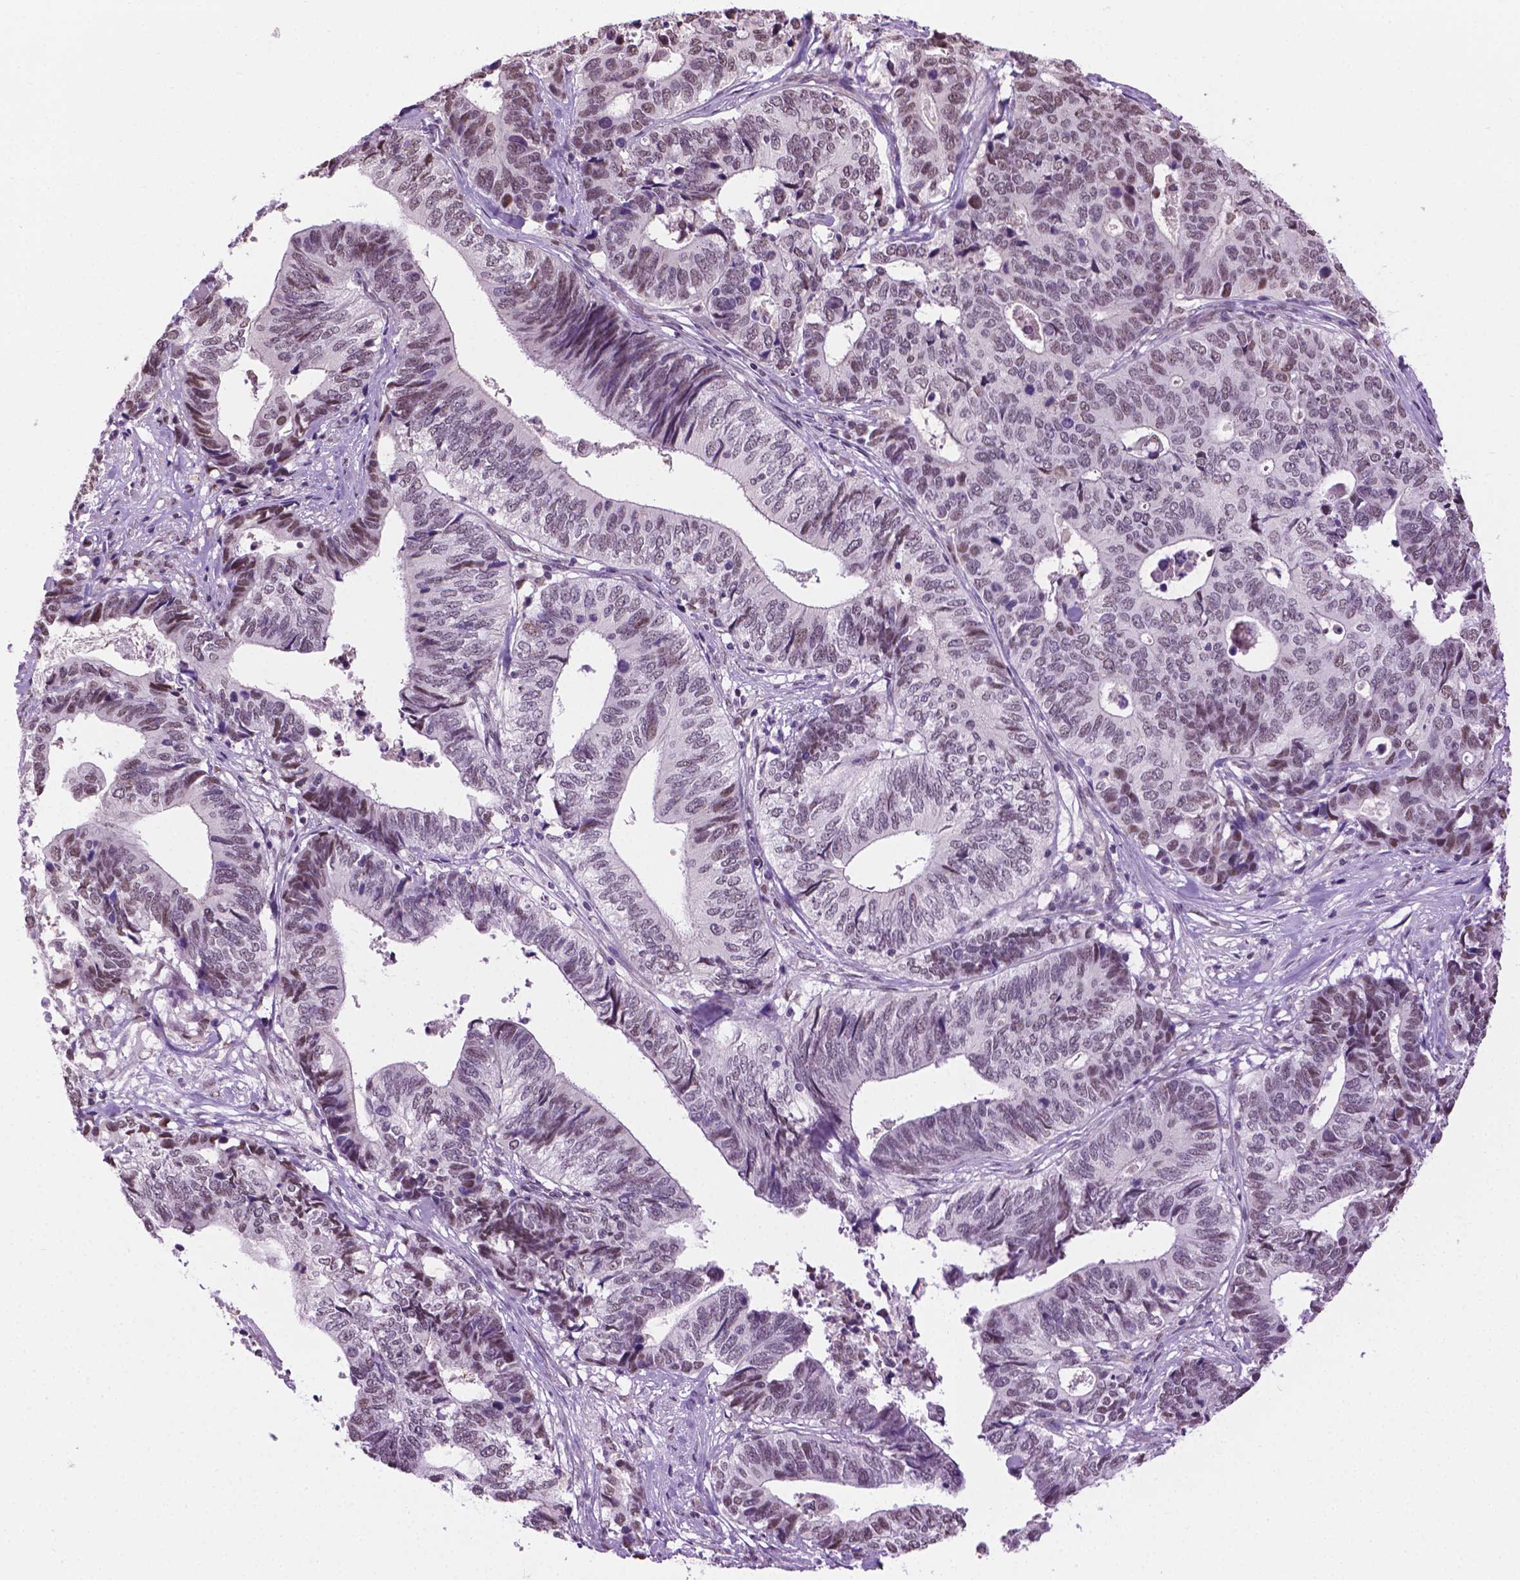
{"staining": {"intensity": "weak", "quantity": "25%-75%", "location": "nuclear"}, "tissue": "stomach cancer", "cell_type": "Tumor cells", "image_type": "cancer", "snomed": [{"axis": "morphology", "description": "Adenocarcinoma, NOS"}, {"axis": "topography", "description": "Stomach, upper"}], "caption": "This micrograph reveals immunohistochemistry (IHC) staining of human adenocarcinoma (stomach), with low weak nuclear positivity in about 25%-75% of tumor cells.", "gene": "ABI2", "patient": {"sex": "female", "age": 67}}